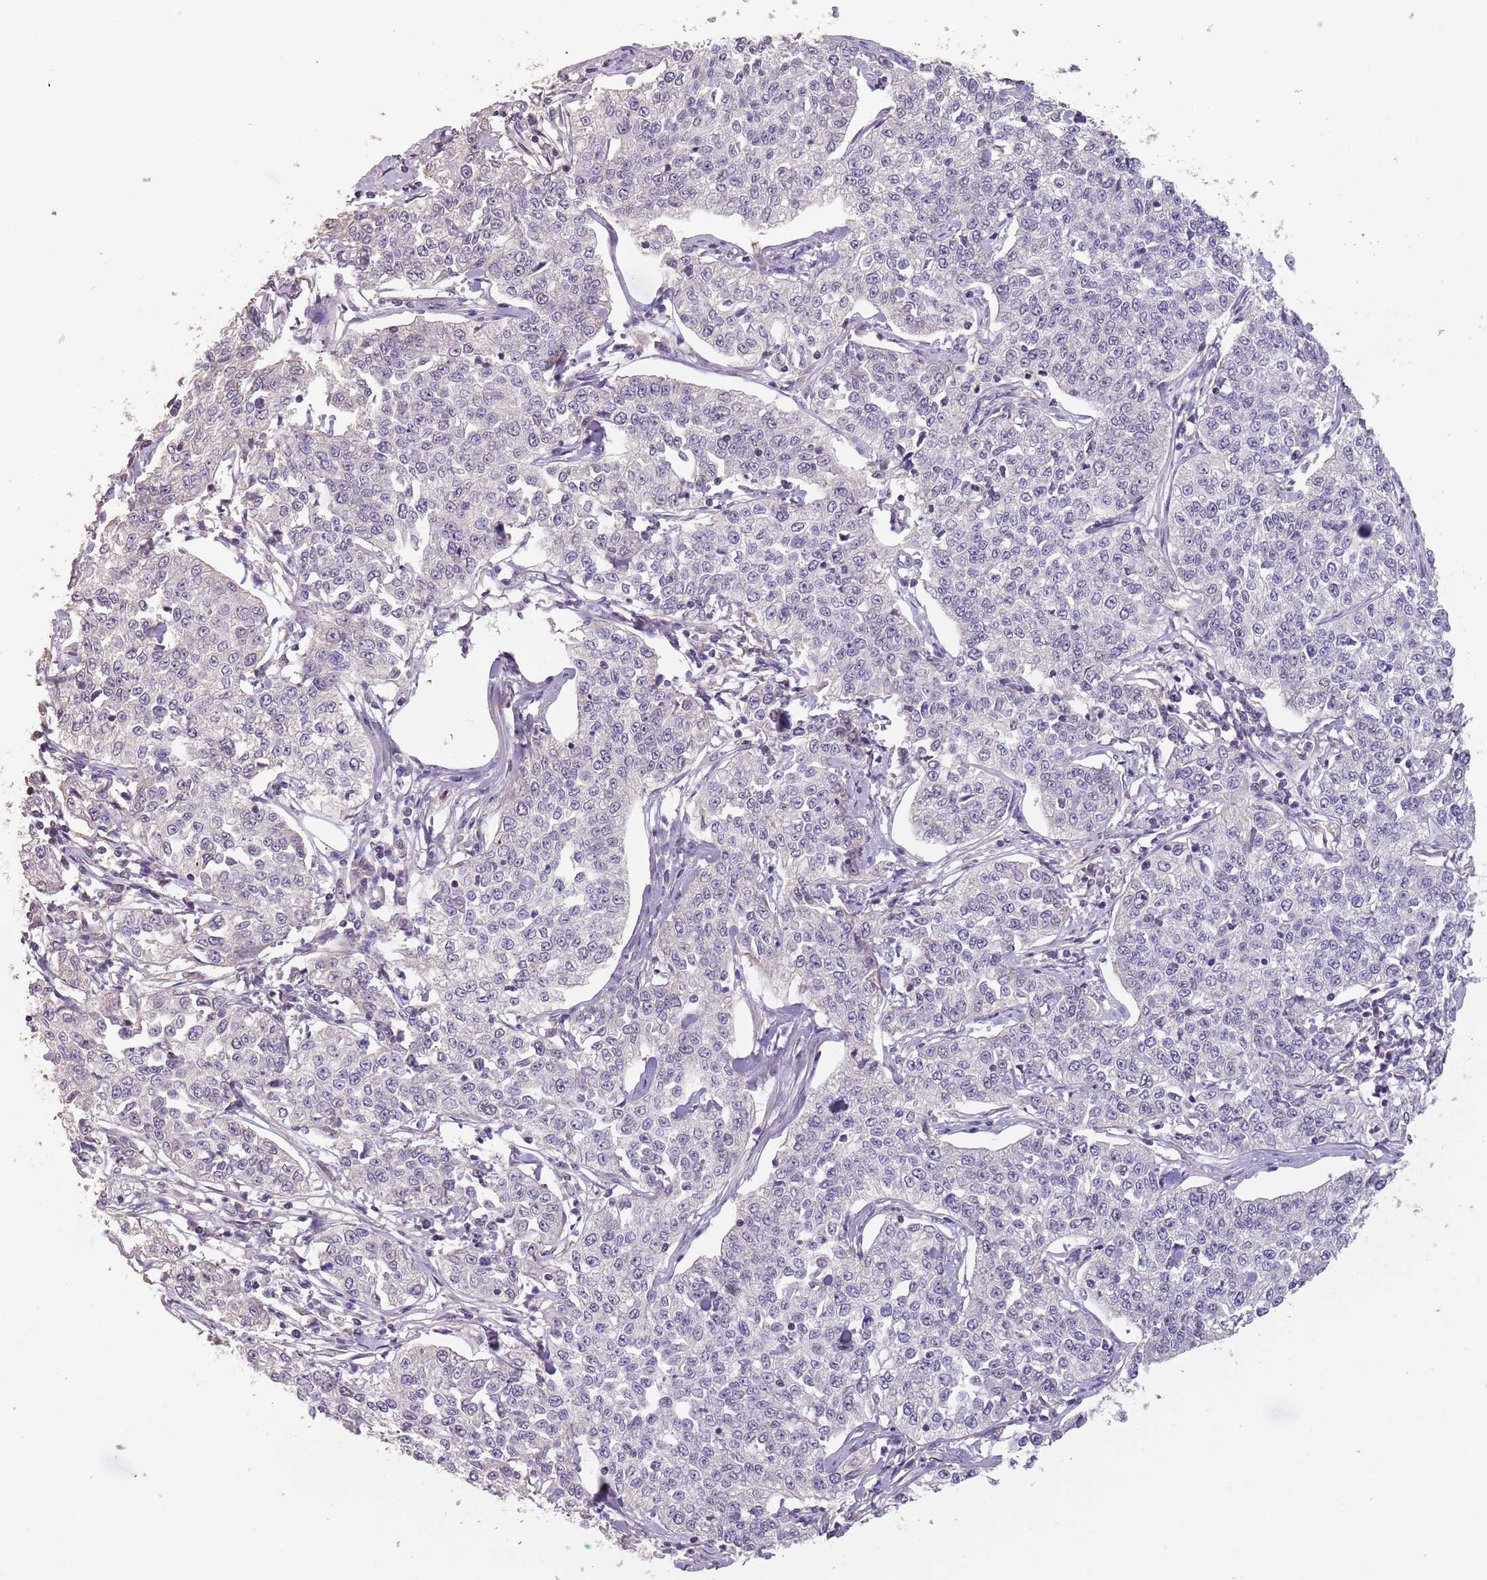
{"staining": {"intensity": "negative", "quantity": "none", "location": "none"}, "tissue": "cervical cancer", "cell_type": "Tumor cells", "image_type": "cancer", "snomed": [{"axis": "morphology", "description": "Squamous cell carcinoma, NOS"}, {"axis": "topography", "description": "Cervix"}], "caption": "This is an immunohistochemistry (IHC) photomicrograph of human squamous cell carcinoma (cervical). There is no expression in tumor cells.", "gene": "MBD3L1", "patient": {"sex": "female", "age": 35}}